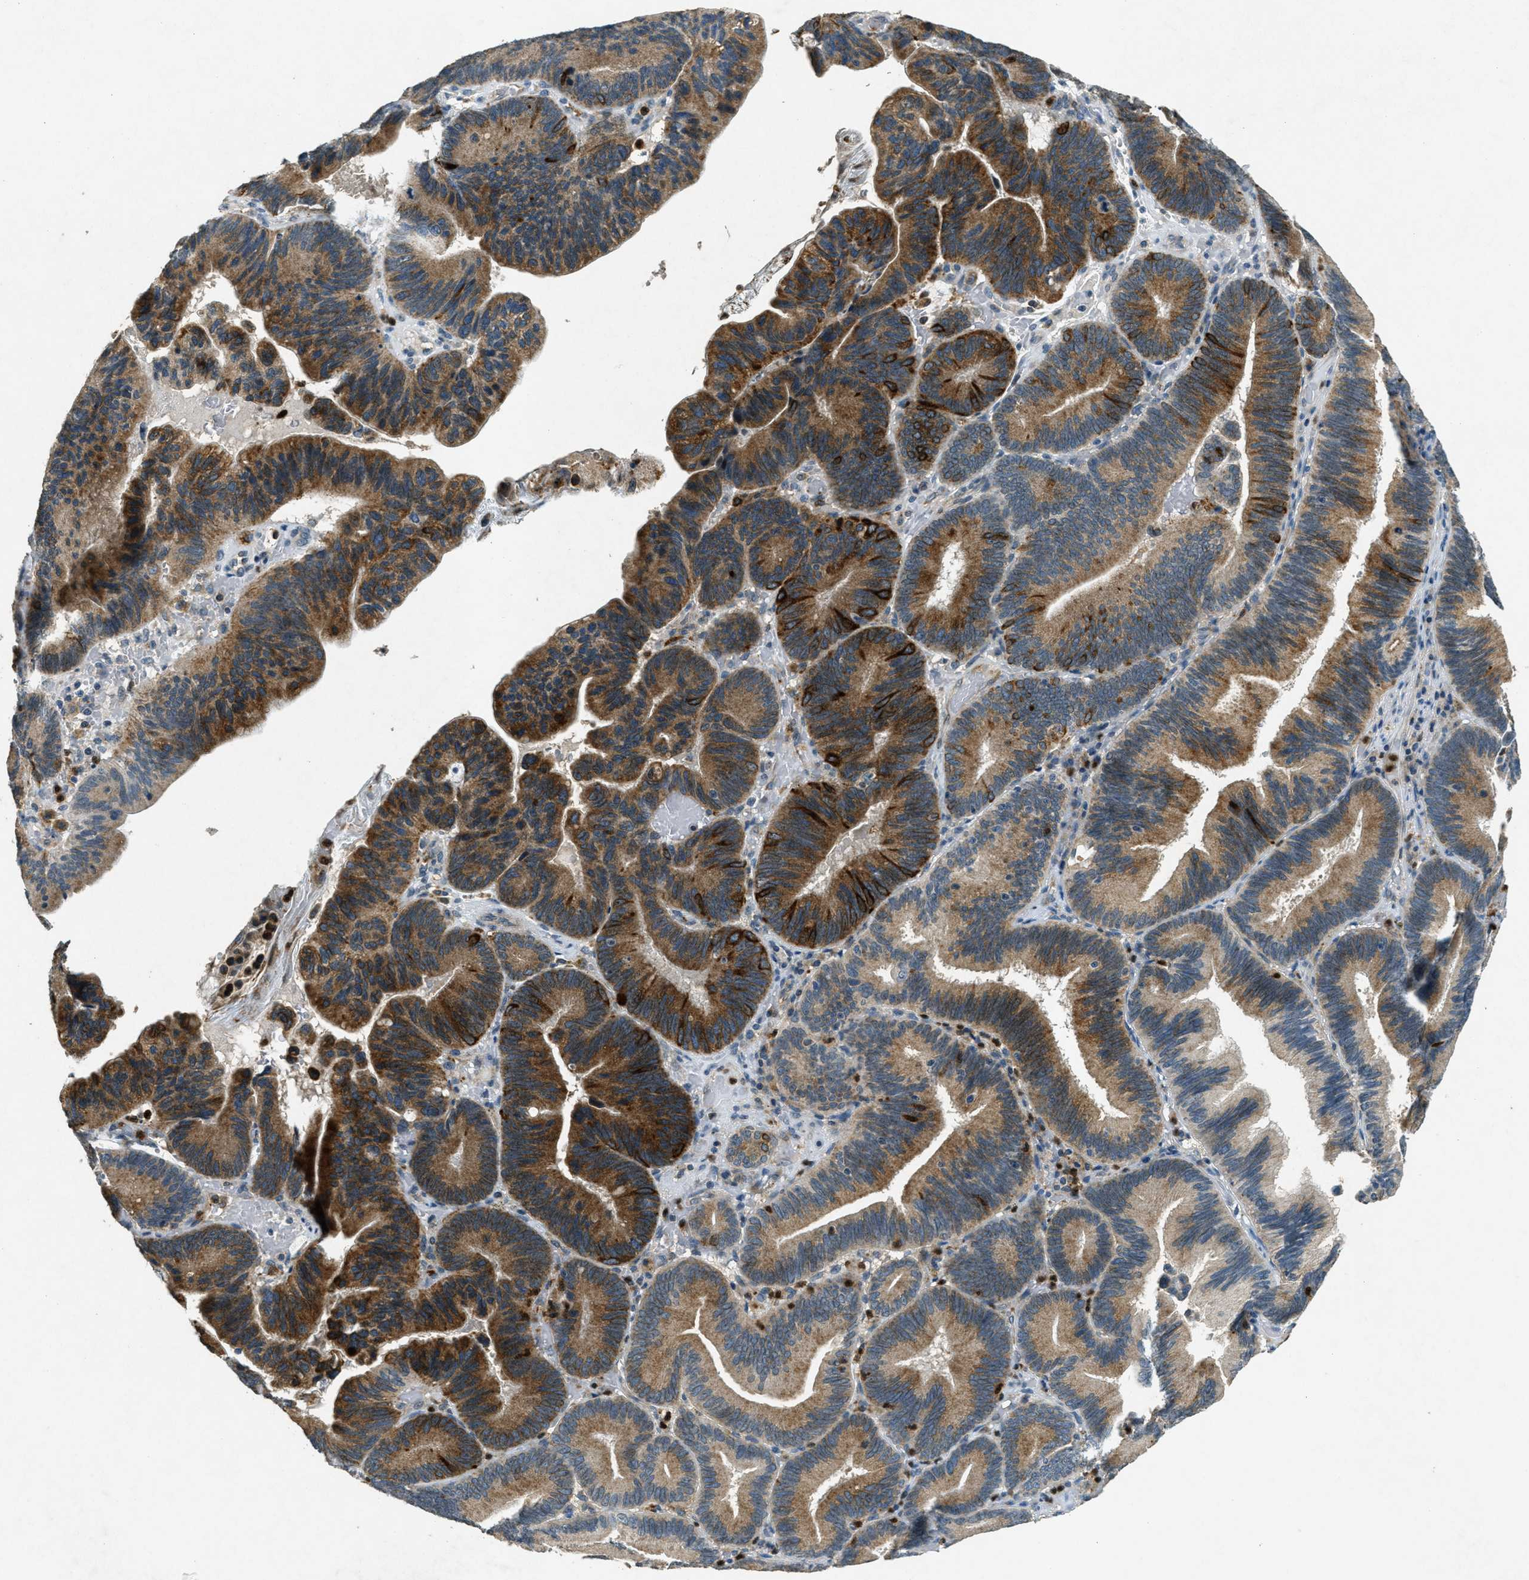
{"staining": {"intensity": "strong", "quantity": ">75%", "location": "cytoplasmic/membranous"}, "tissue": "pancreatic cancer", "cell_type": "Tumor cells", "image_type": "cancer", "snomed": [{"axis": "morphology", "description": "Adenocarcinoma, NOS"}, {"axis": "topography", "description": "Pancreas"}], "caption": "Pancreatic cancer tissue shows strong cytoplasmic/membranous staining in about >75% of tumor cells The protein is stained brown, and the nuclei are stained in blue (DAB (3,3'-diaminobenzidine) IHC with brightfield microscopy, high magnification).", "gene": "RAB3D", "patient": {"sex": "male", "age": 82}}